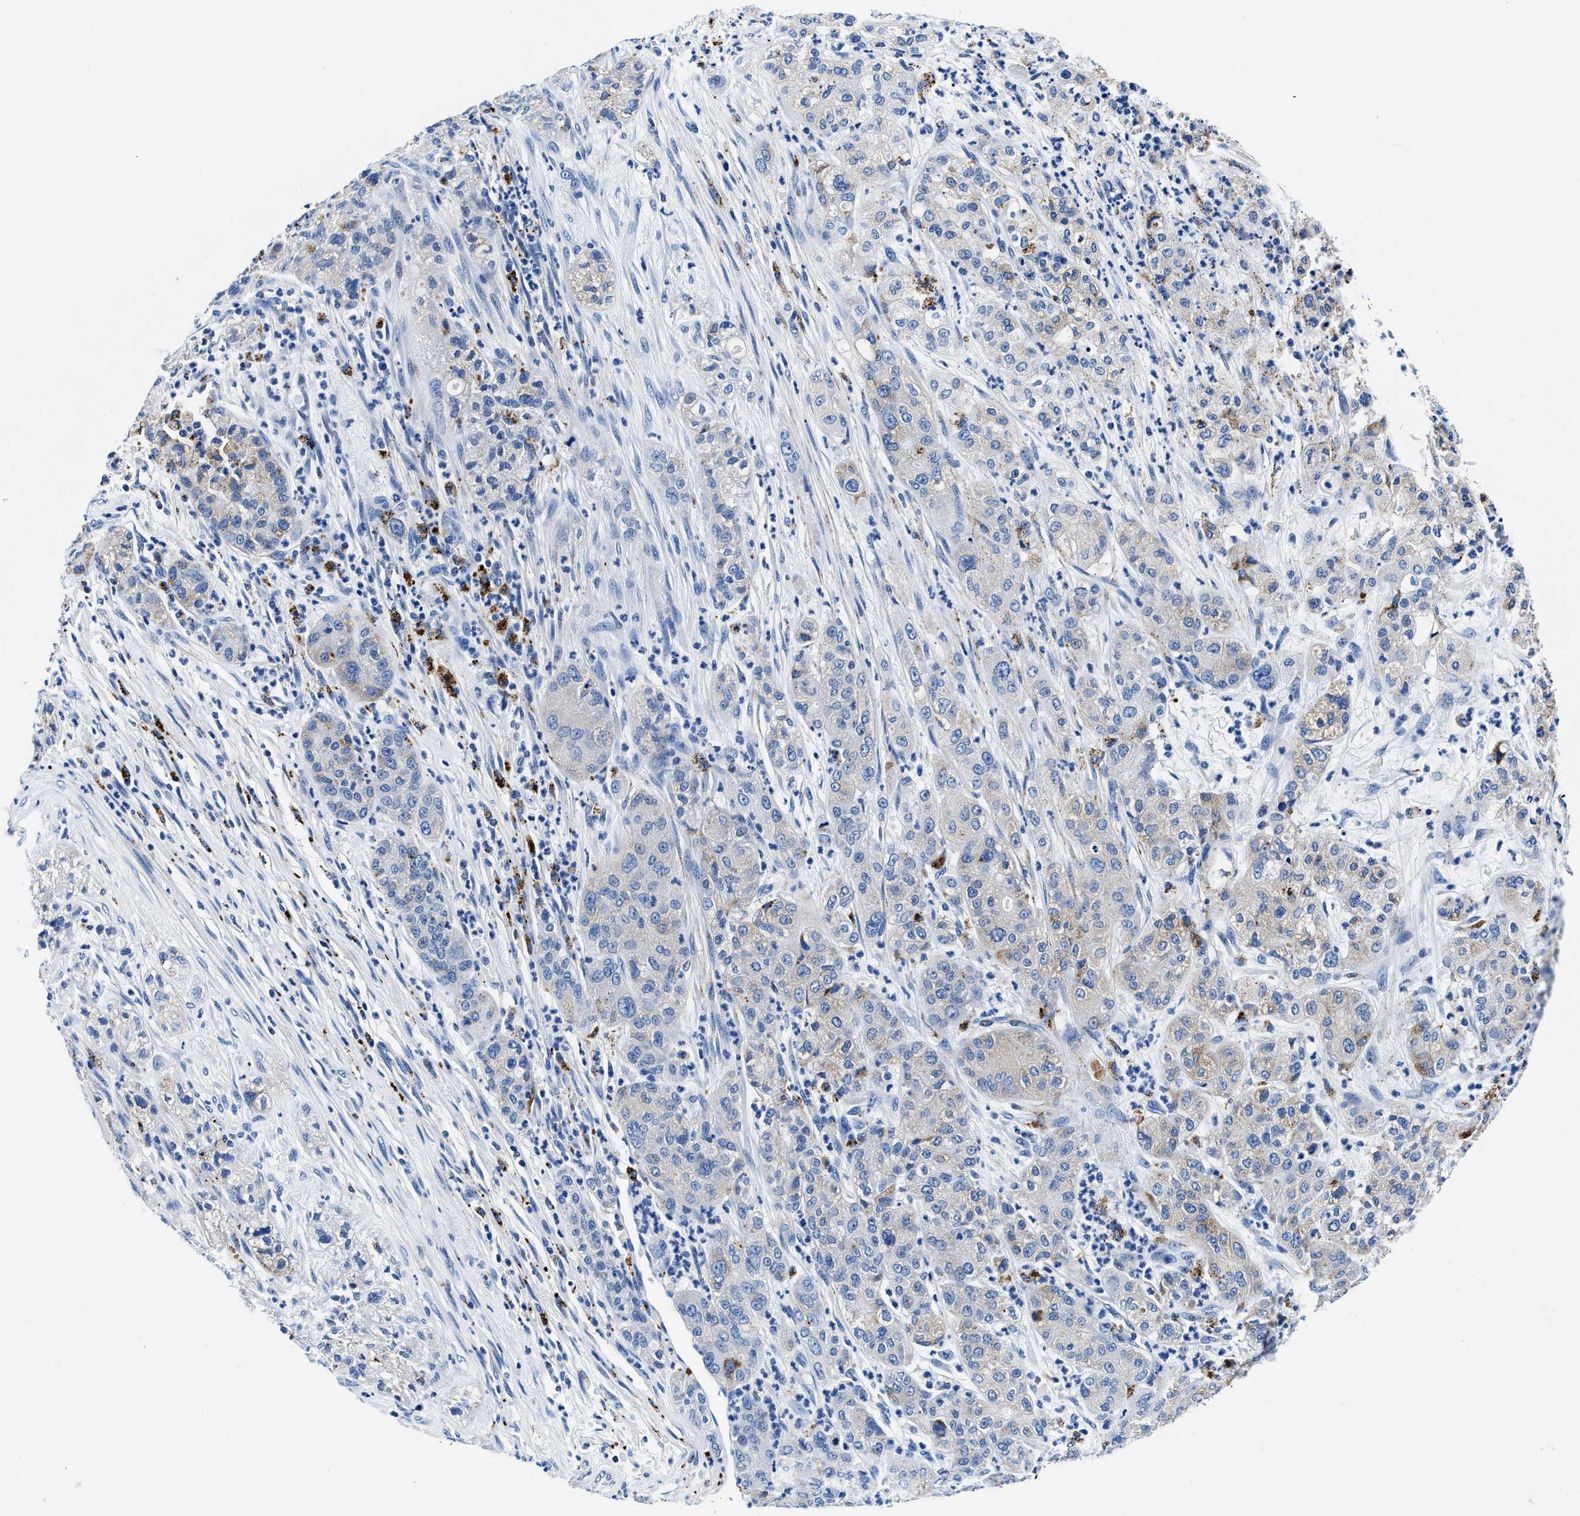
{"staining": {"intensity": "weak", "quantity": "<25%", "location": "cytoplasmic/membranous"}, "tissue": "pancreatic cancer", "cell_type": "Tumor cells", "image_type": "cancer", "snomed": [{"axis": "morphology", "description": "Adenocarcinoma, NOS"}, {"axis": "topography", "description": "Pancreas"}], "caption": "Immunohistochemical staining of human pancreatic cancer (adenocarcinoma) exhibits no significant expression in tumor cells.", "gene": "OR14K1", "patient": {"sex": "female", "age": 78}}